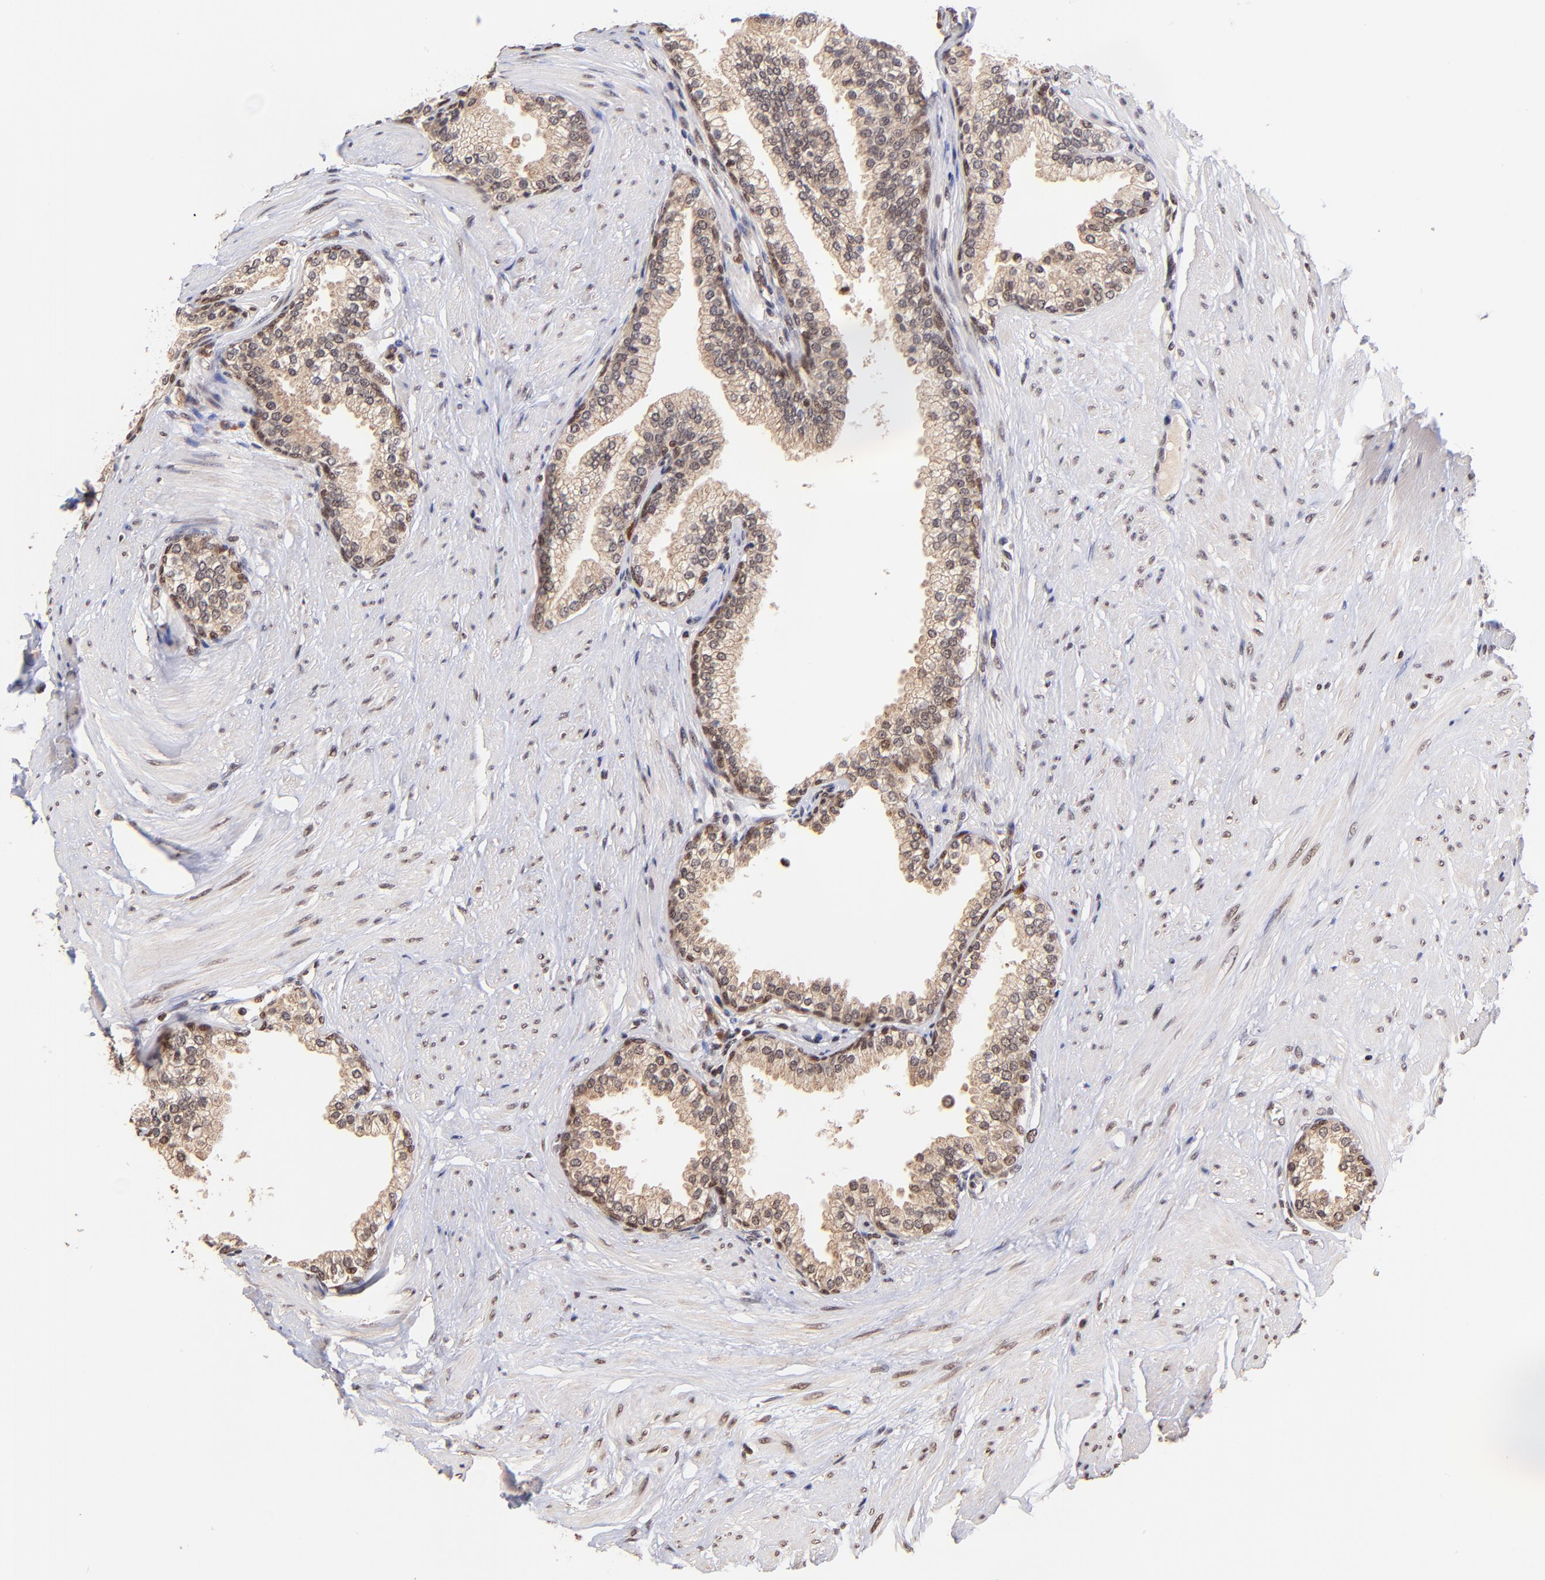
{"staining": {"intensity": "moderate", "quantity": ">75%", "location": "cytoplasmic/membranous,nuclear"}, "tissue": "prostate", "cell_type": "Glandular cells", "image_type": "normal", "snomed": [{"axis": "morphology", "description": "Normal tissue, NOS"}, {"axis": "topography", "description": "Prostate"}], "caption": "Moderate cytoplasmic/membranous,nuclear expression for a protein is identified in approximately >75% of glandular cells of benign prostate using immunohistochemistry.", "gene": "WDR25", "patient": {"sex": "male", "age": 64}}